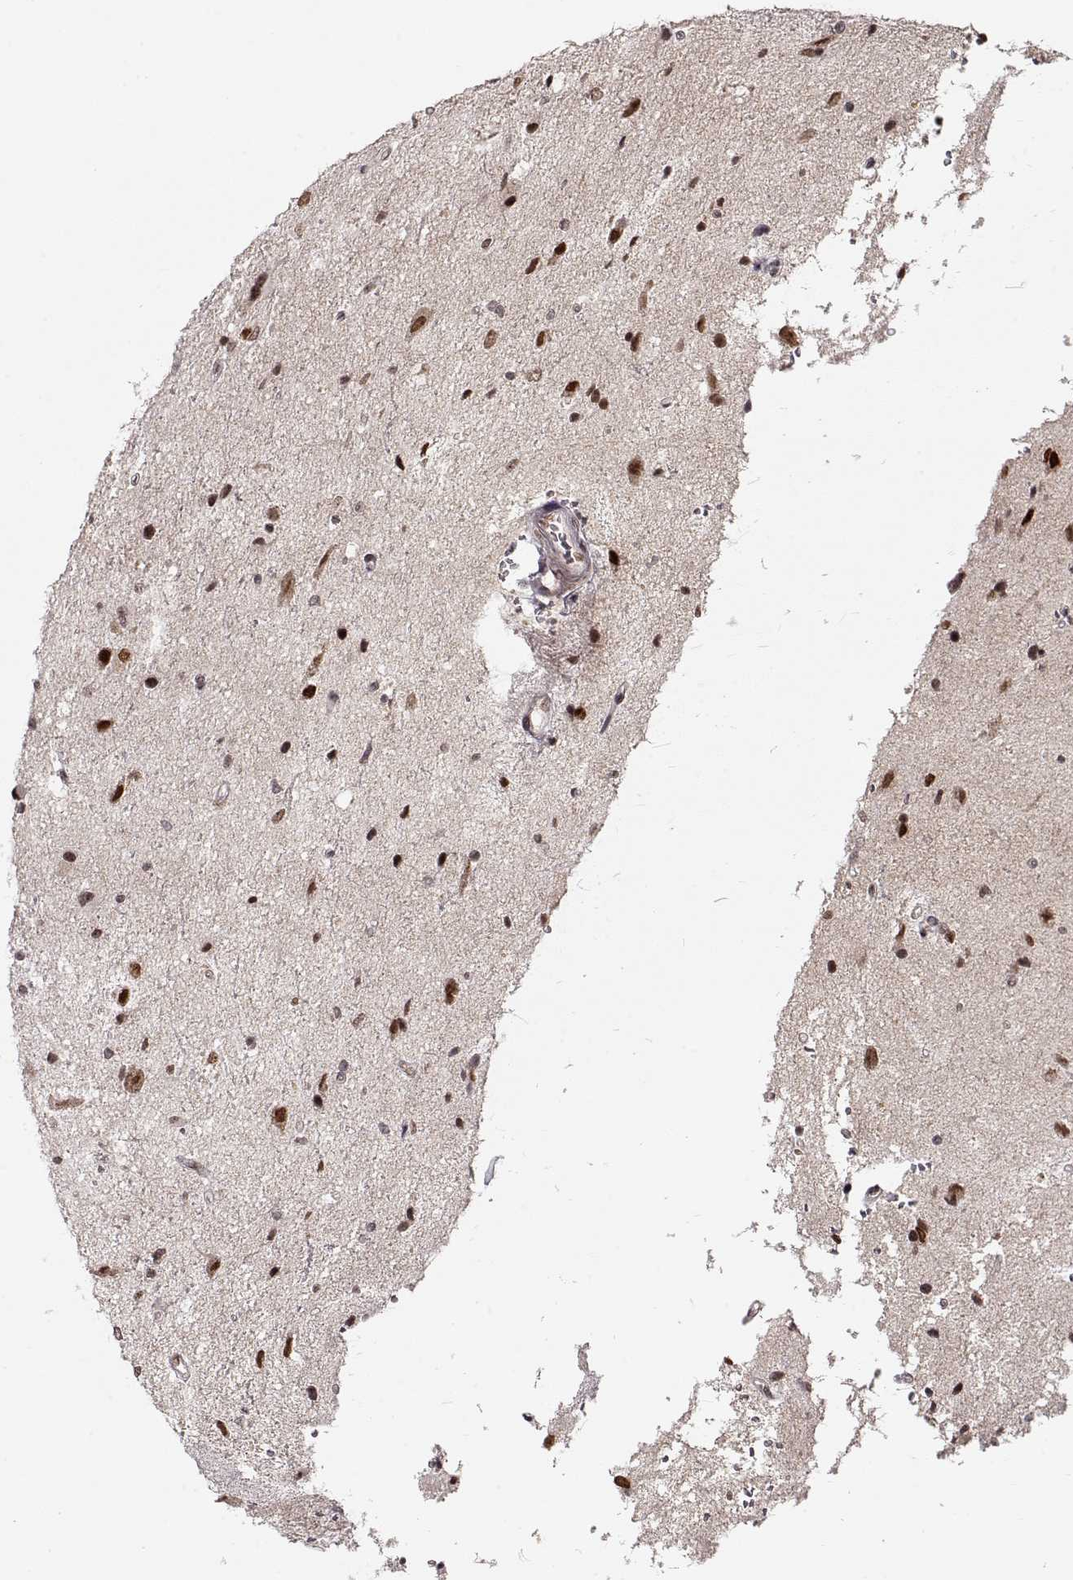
{"staining": {"intensity": "weak", "quantity": "<25%", "location": "nuclear"}, "tissue": "glioma", "cell_type": "Tumor cells", "image_type": "cancer", "snomed": [{"axis": "morphology", "description": "Glioma, malignant, Low grade"}, {"axis": "topography", "description": "Brain"}], "caption": "Immunohistochemistry photomicrograph of neoplastic tissue: glioma stained with DAB (3,3'-diaminobenzidine) exhibits no significant protein staining in tumor cells. Nuclei are stained in blue.", "gene": "RAI1", "patient": {"sex": "female", "age": 32}}